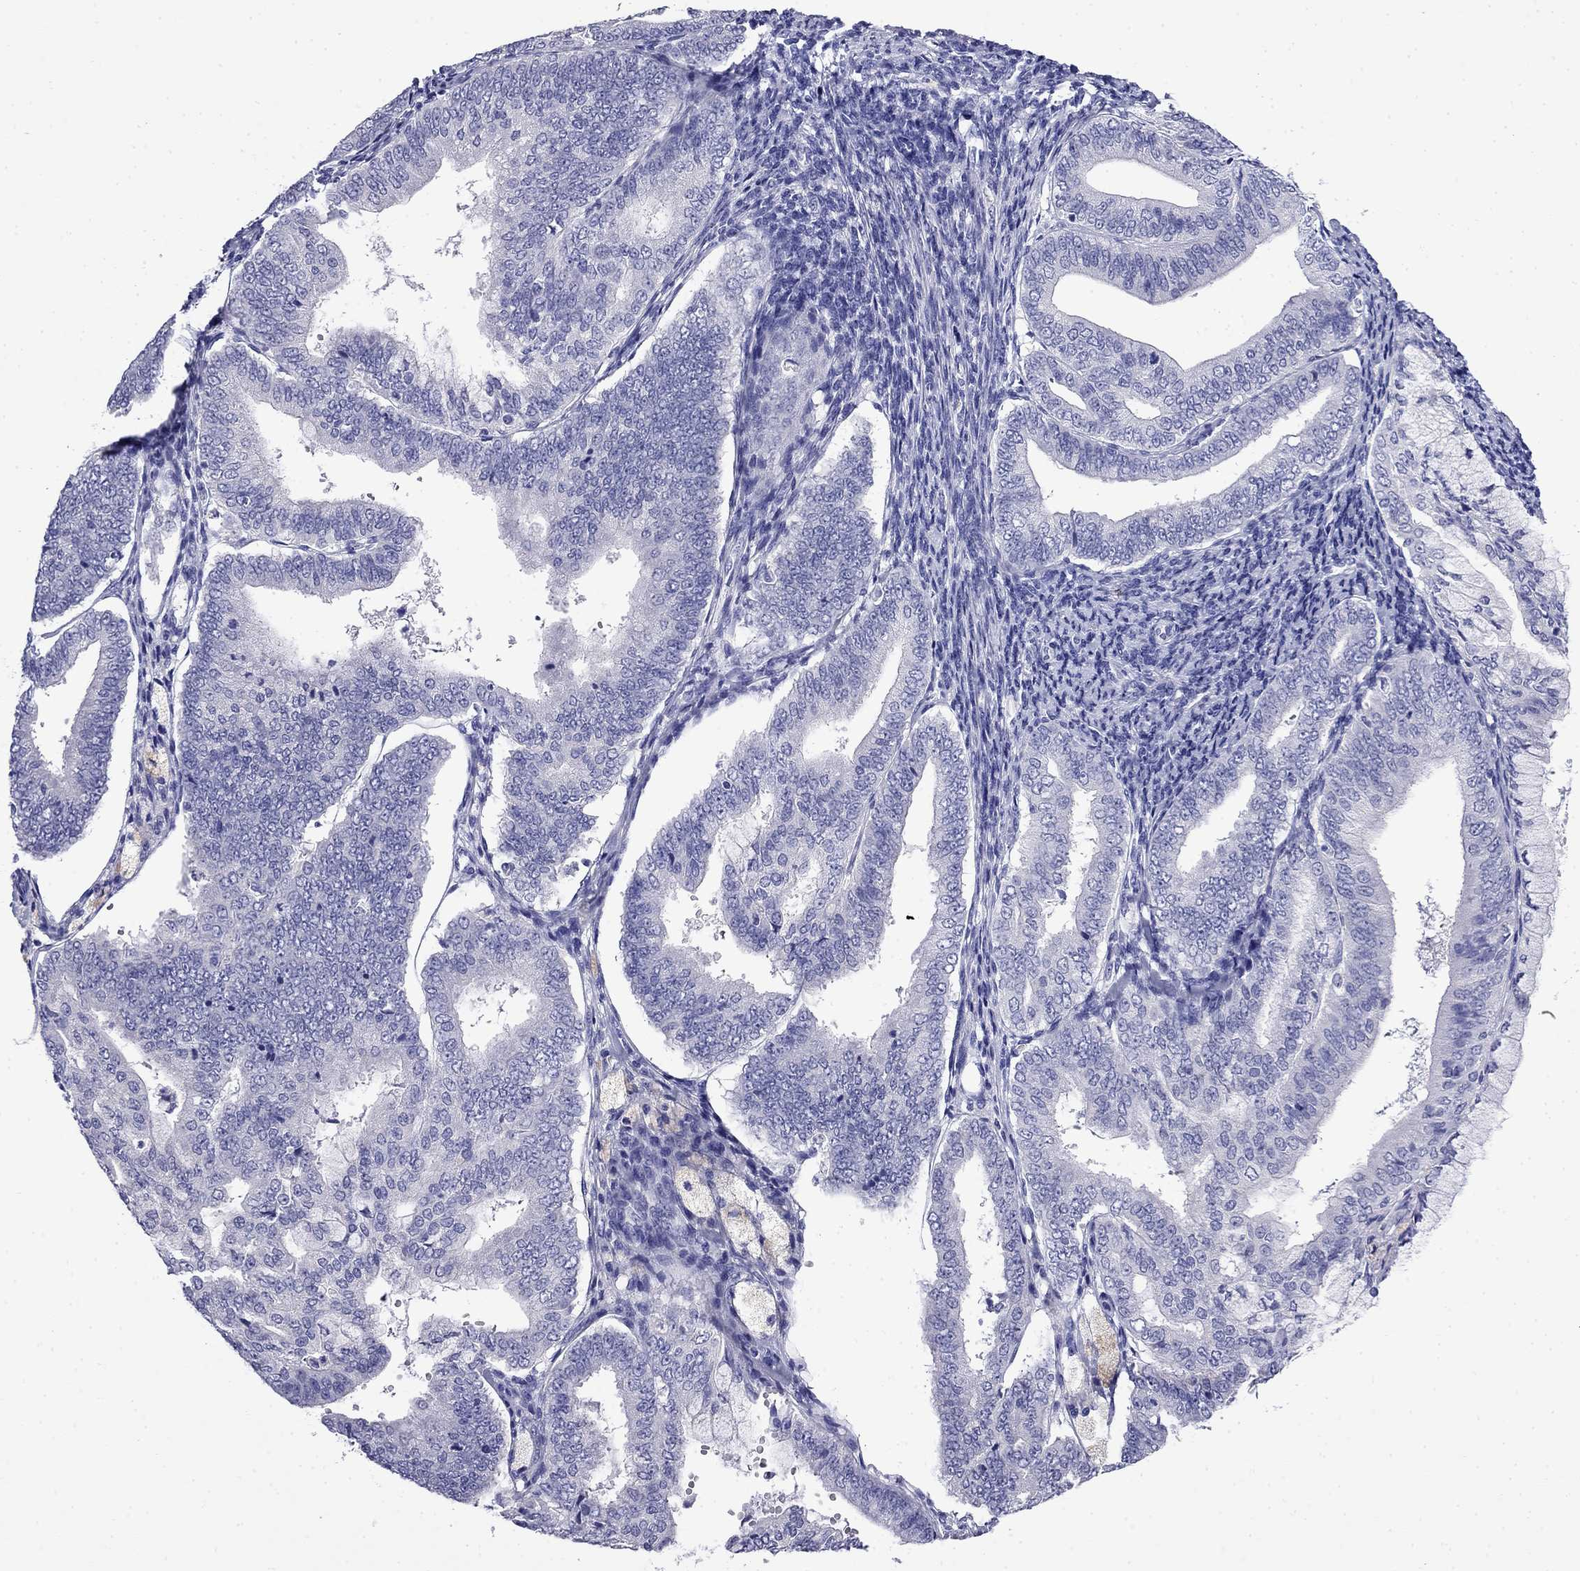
{"staining": {"intensity": "negative", "quantity": "none", "location": "none"}, "tissue": "endometrial cancer", "cell_type": "Tumor cells", "image_type": "cancer", "snomed": [{"axis": "morphology", "description": "Adenocarcinoma, NOS"}, {"axis": "topography", "description": "Endometrium"}], "caption": "Histopathology image shows no significant protein positivity in tumor cells of endometrial adenocarcinoma. Brightfield microscopy of IHC stained with DAB (3,3'-diaminobenzidine) (brown) and hematoxylin (blue), captured at high magnification.", "gene": "MYO15A", "patient": {"sex": "female", "age": 63}}